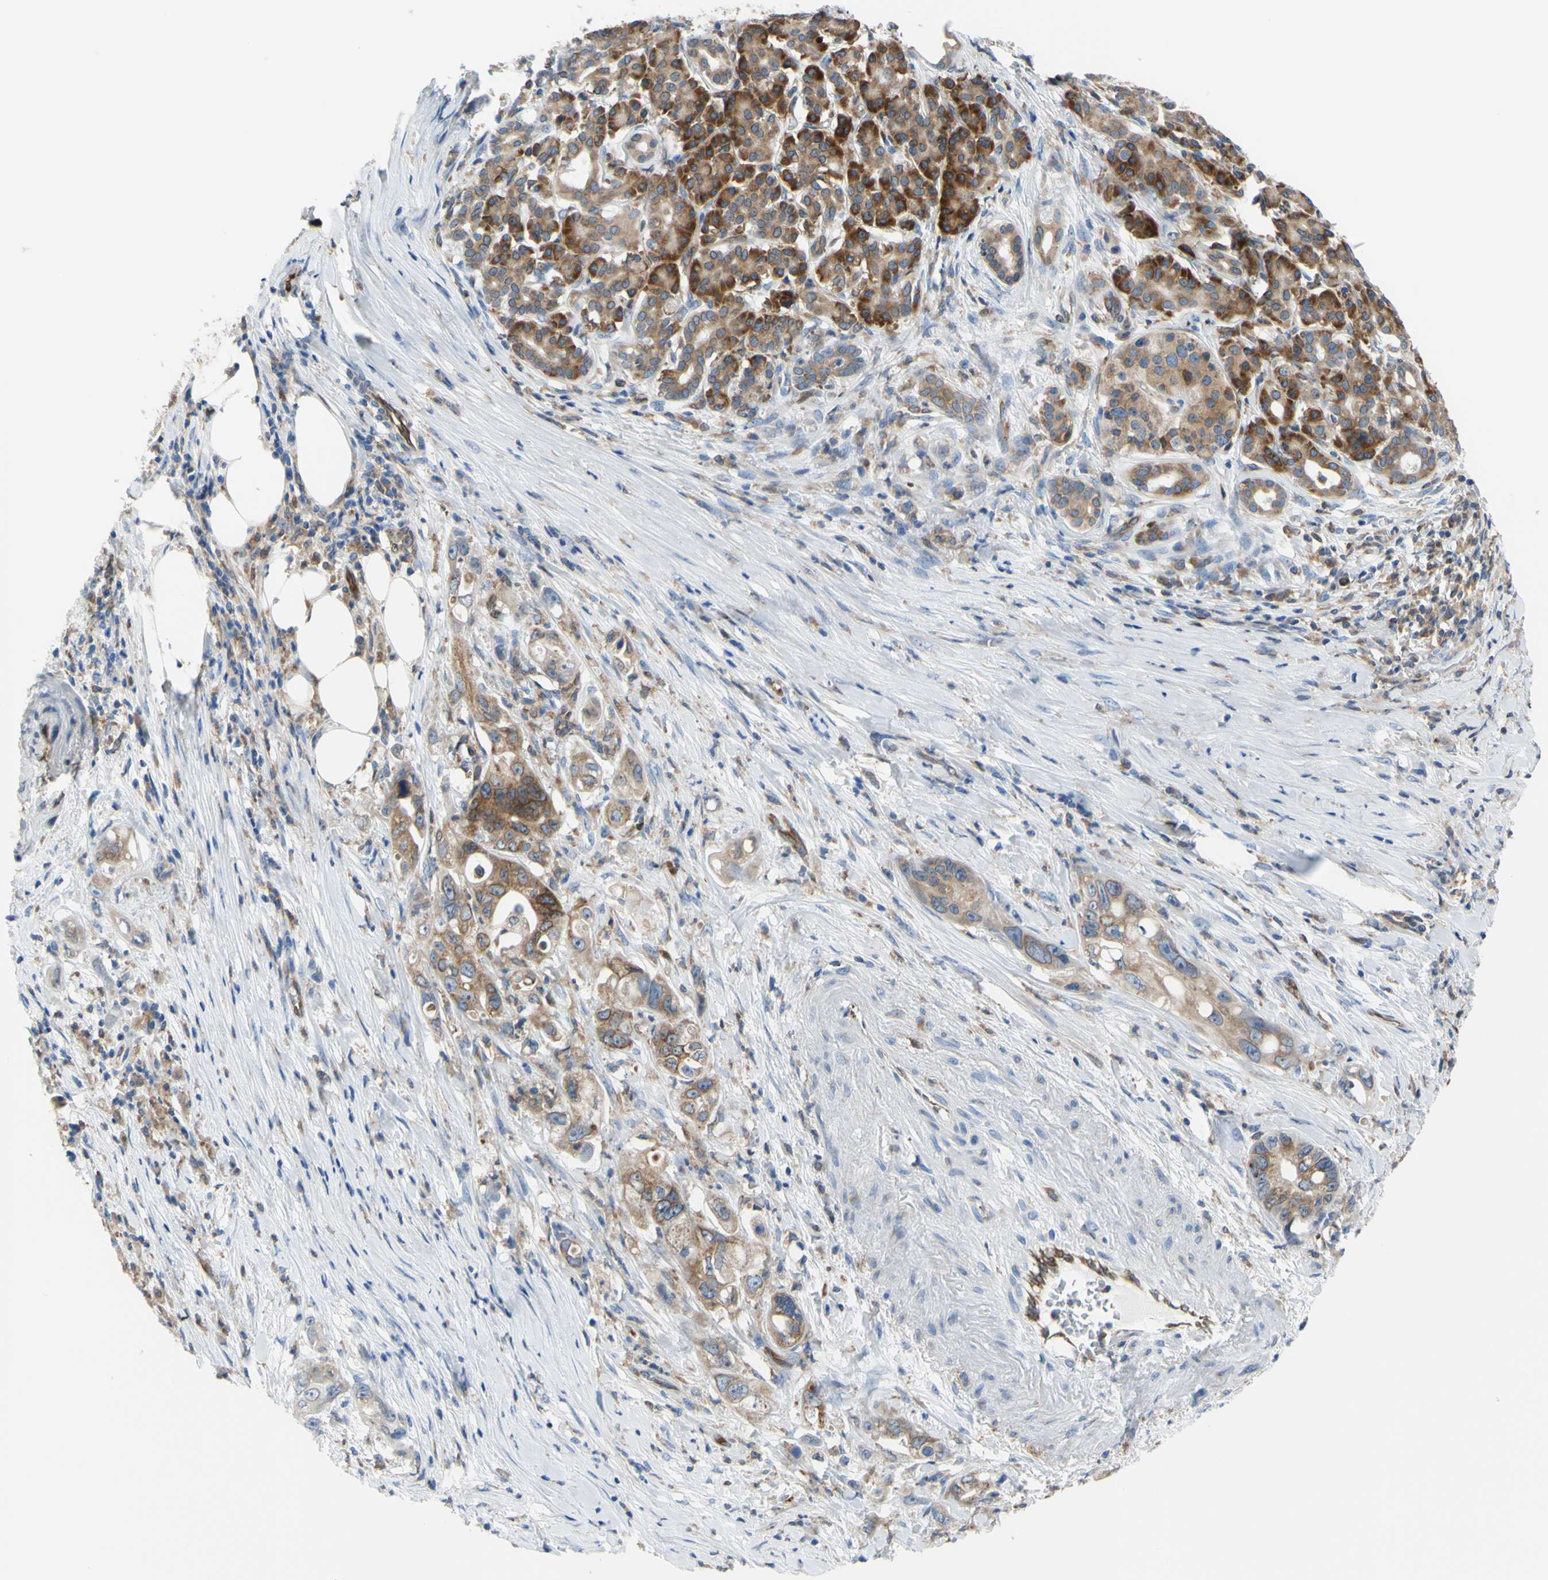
{"staining": {"intensity": "moderate", "quantity": ">75%", "location": "cytoplasmic/membranous"}, "tissue": "pancreatic cancer", "cell_type": "Tumor cells", "image_type": "cancer", "snomed": [{"axis": "morphology", "description": "Normal tissue, NOS"}, {"axis": "topography", "description": "Pancreas"}], "caption": "Human pancreatic cancer stained for a protein (brown) exhibits moderate cytoplasmic/membranous positive positivity in about >75% of tumor cells.", "gene": "MGST2", "patient": {"sex": "male", "age": 42}}